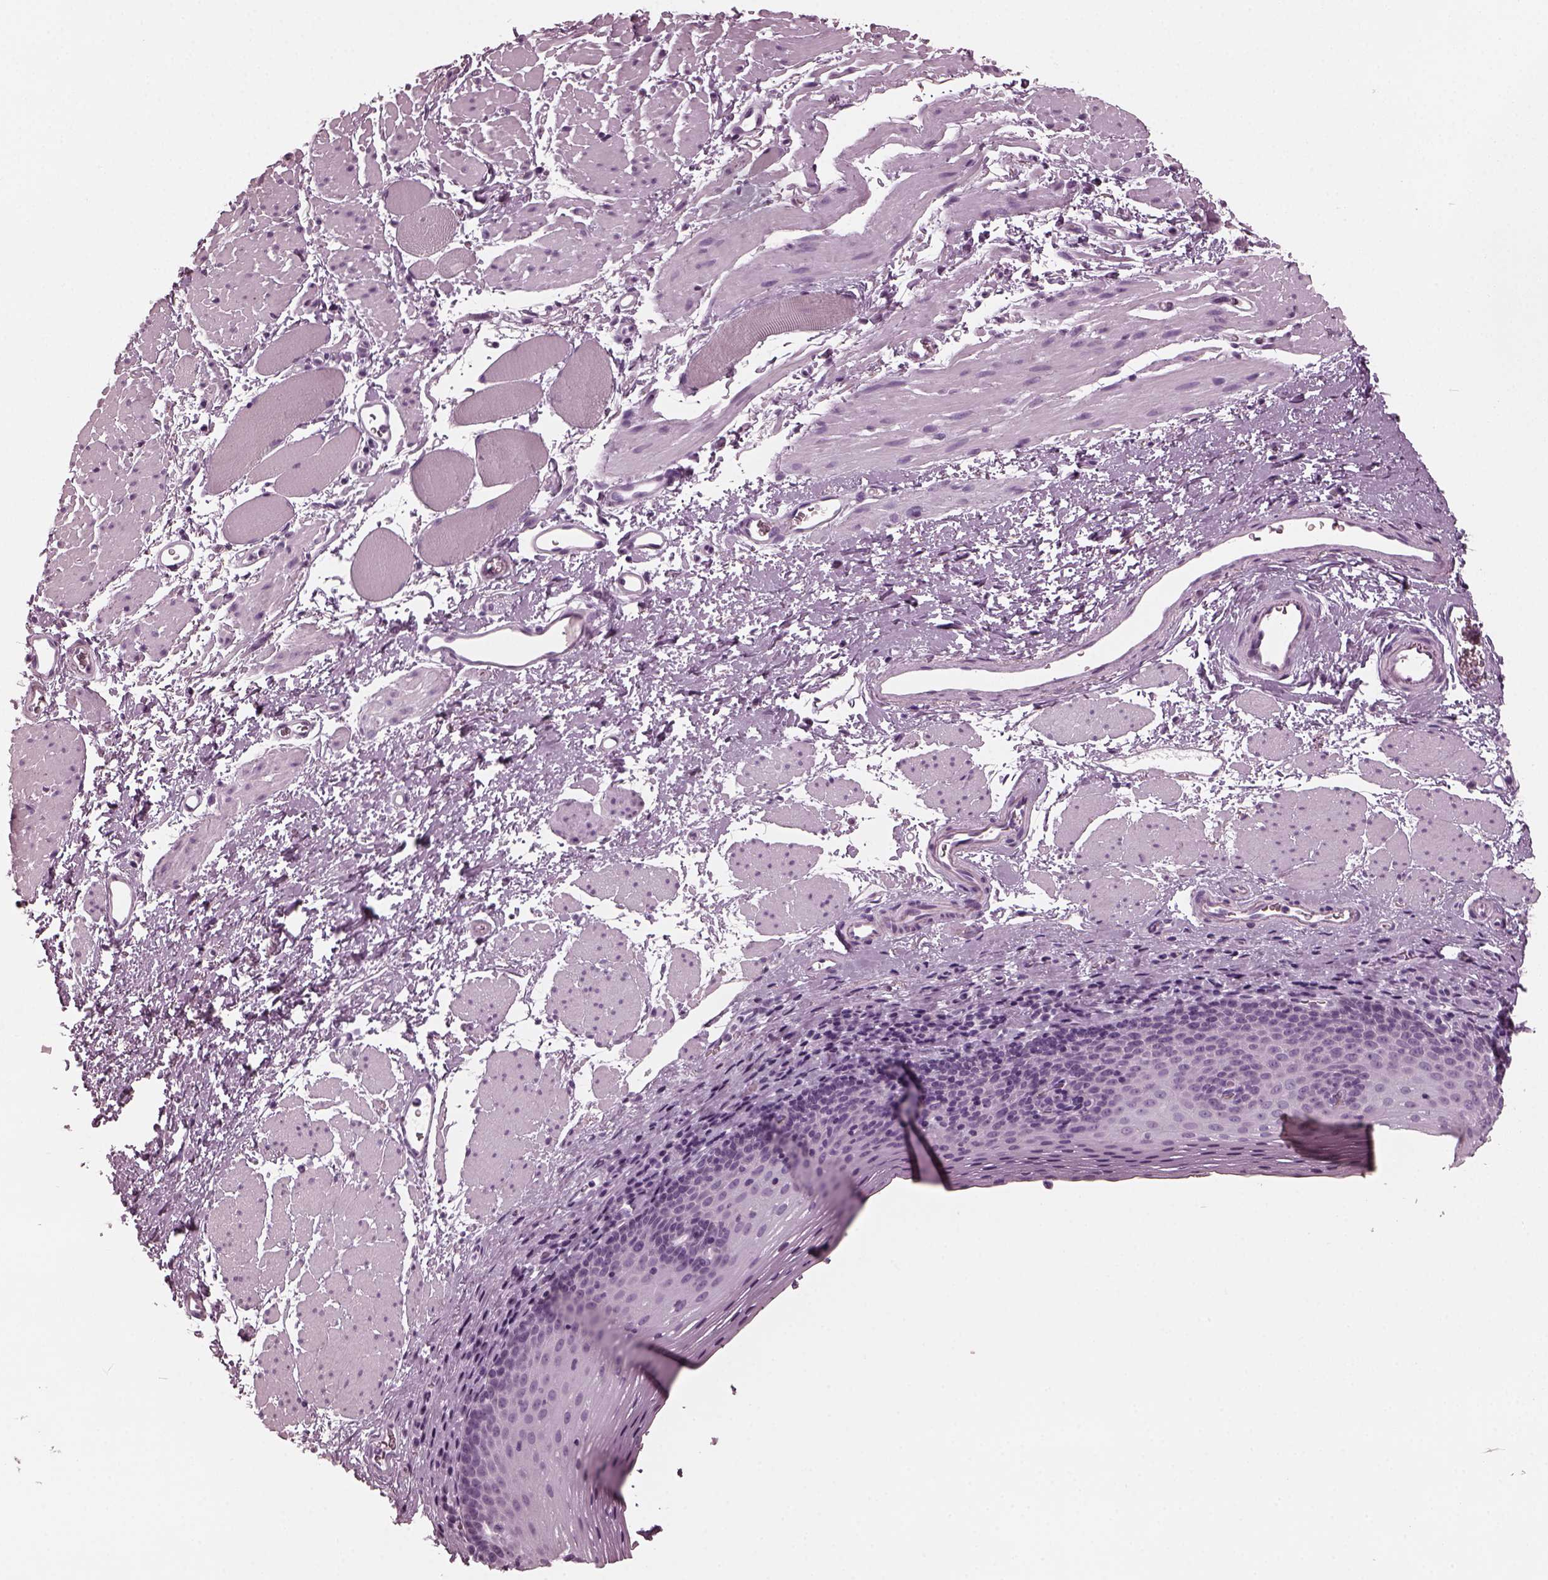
{"staining": {"intensity": "negative", "quantity": "none", "location": "none"}, "tissue": "esophagus", "cell_type": "Squamous epithelial cells", "image_type": "normal", "snomed": [{"axis": "morphology", "description": "Normal tissue, NOS"}, {"axis": "topography", "description": "Esophagus"}], "caption": "Immunohistochemistry of unremarkable human esophagus displays no staining in squamous epithelial cells.", "gene": "RCVRN", "patient": {"sex": "female", "age": 68}}